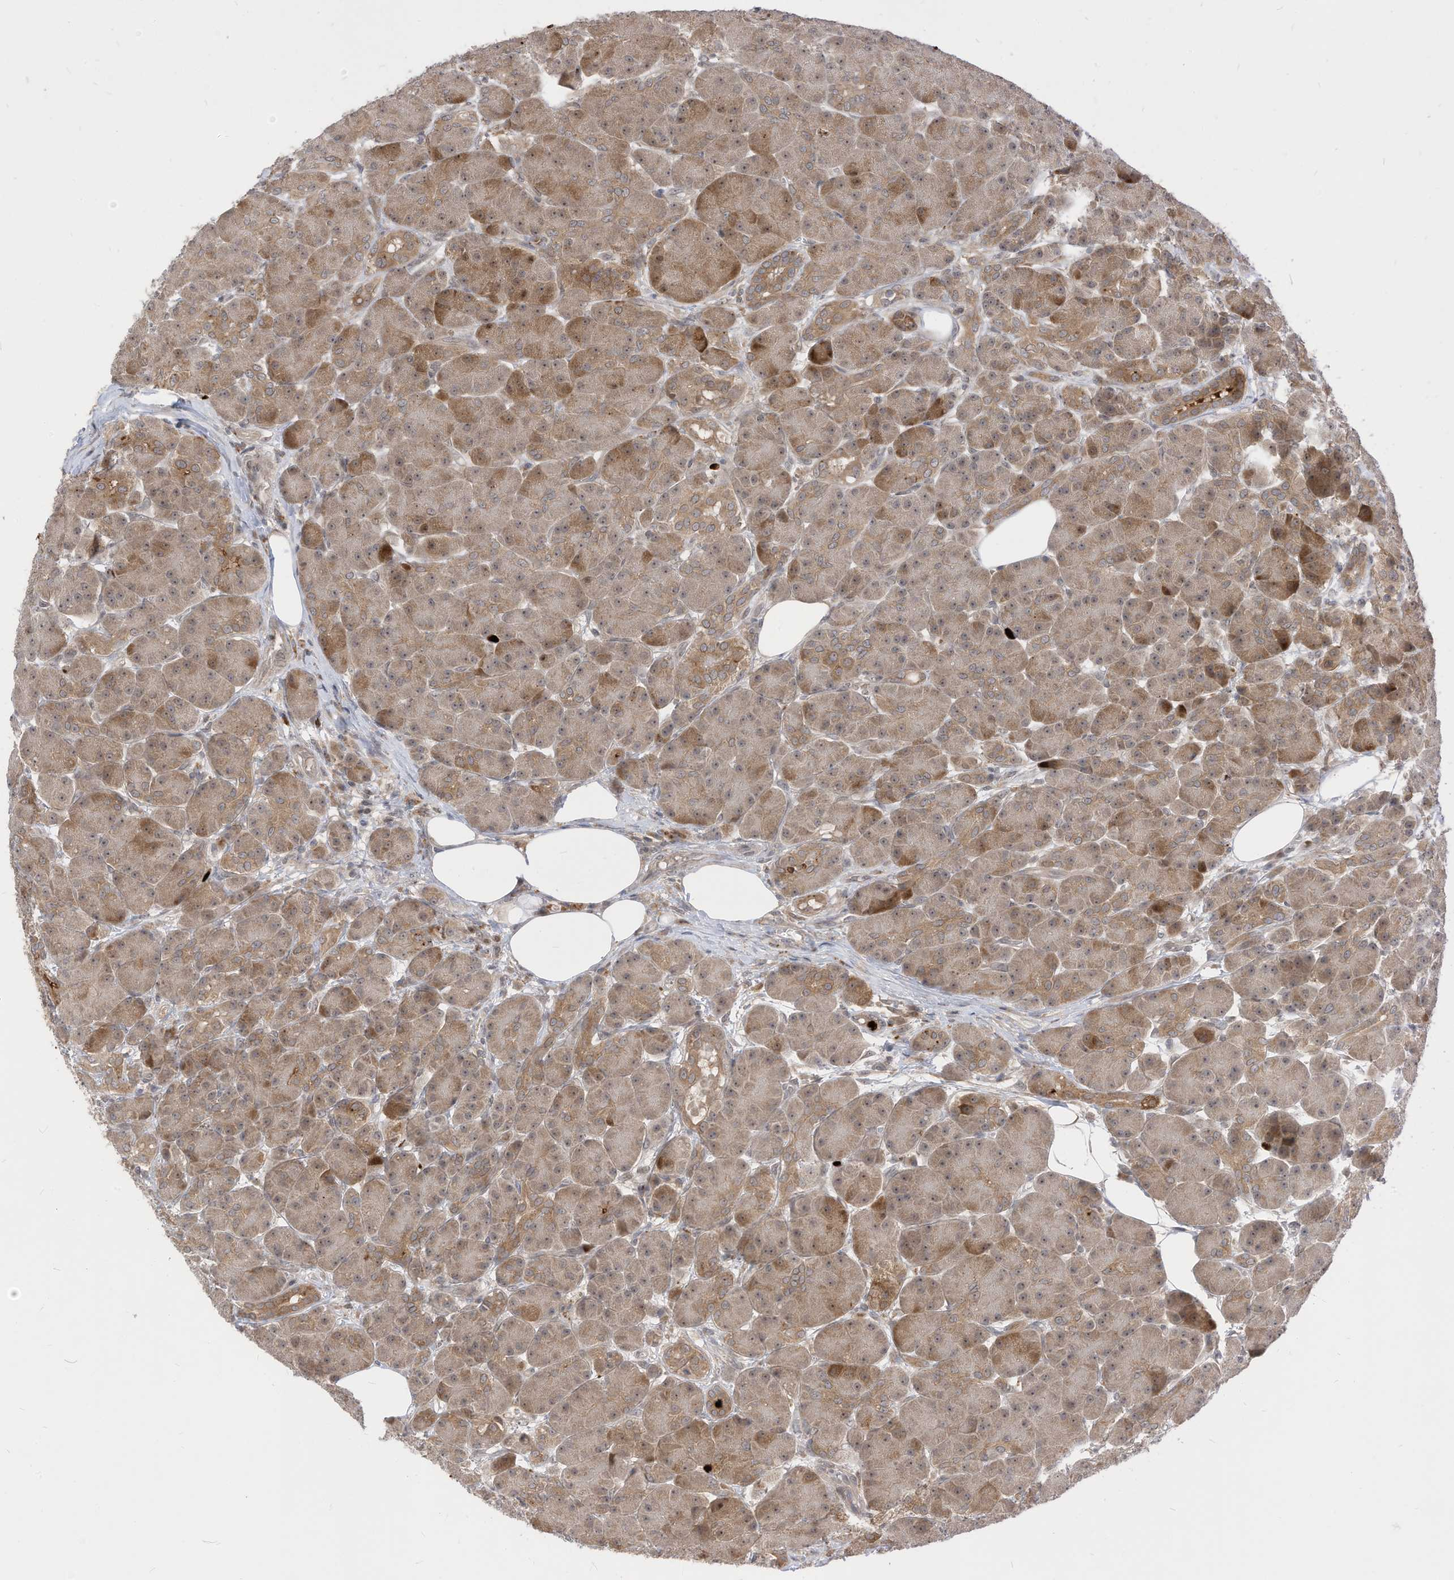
{"staining": {"intensity": "moderate", "quantity": "<25%", "location": "cytoplasmic/membranous,nuclear"}, "tissue": "pancreas", "cell_type": "Exocrine glandular cells", "image_type": "normal", "snomed": [{"axis": "morphology", "description": "Normal tissue, NOS"}, {"axis": "topography", "description": "Pancreas"}], "caption": "This micrograph demonstrates immunohistochemistry (IHC) staining of normal human pancreas, with low moderate cytoplasmic/membranous,nuclear staining in about <25% of exocrine glandular cells.", "gene": "CNKSR1", "patient": {"sex": "male", "age": 63}}